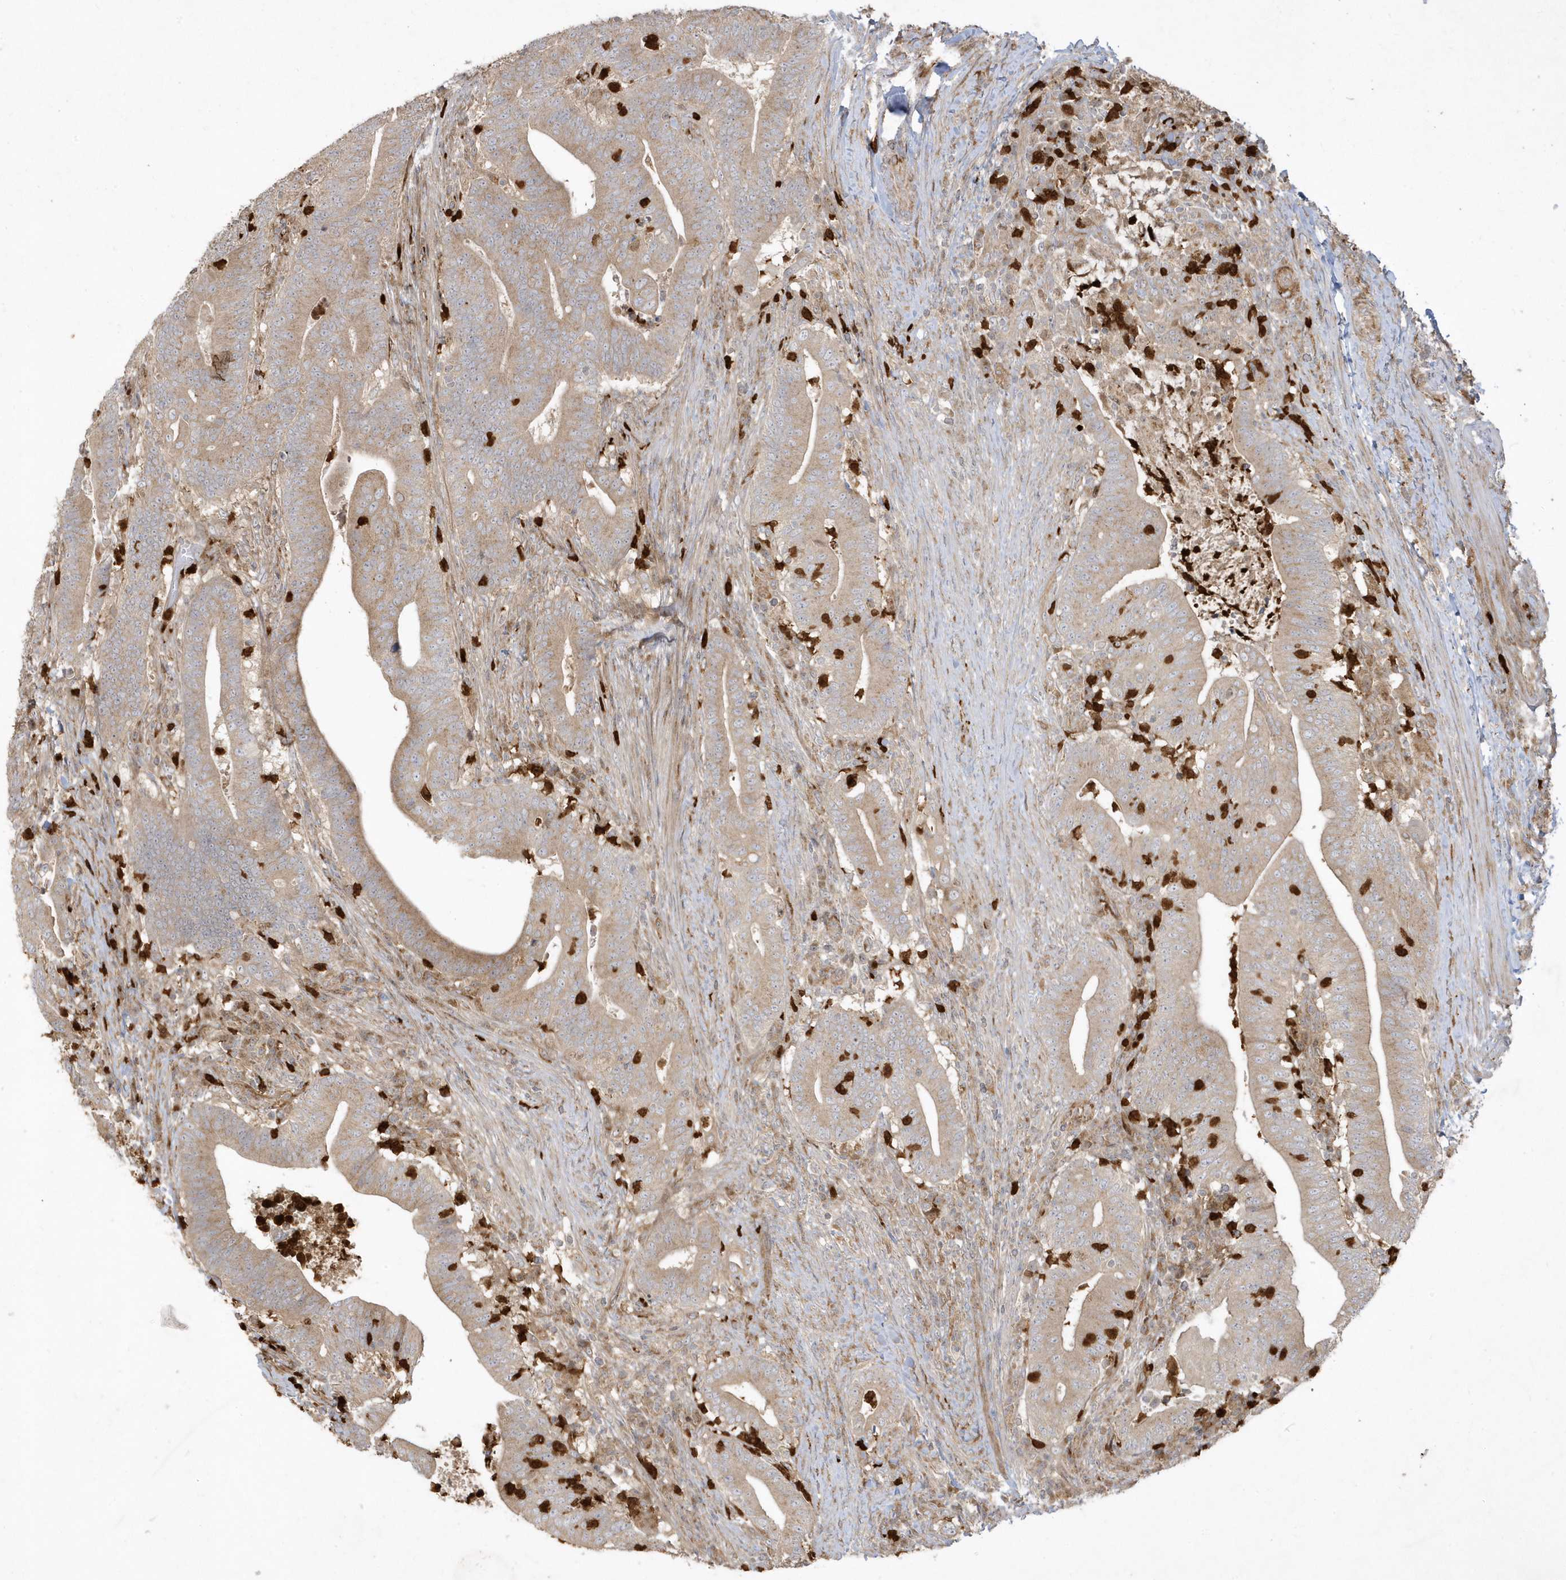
{"staining": {"intensity": "weak", "quantity": ">75%", "location": "cytoplasmic/membranous"}, "tissue": "colorectal cancer", "cell_type": "Tumor cells", "image_type": "cancer", "snomed": [{"axis": "morphology", "description": "Adenocarcinoma, NOS"}, {"axis": "topography", "description": "Colon"}], "caption": "Colorectal adenocarcinoma stained with IHC demonstrates weak cytoplasmic/membranous expression in approximately >75% of tumor cells.", "gene": "IFT57", "patient": {"sex": "female", "age": 66}}